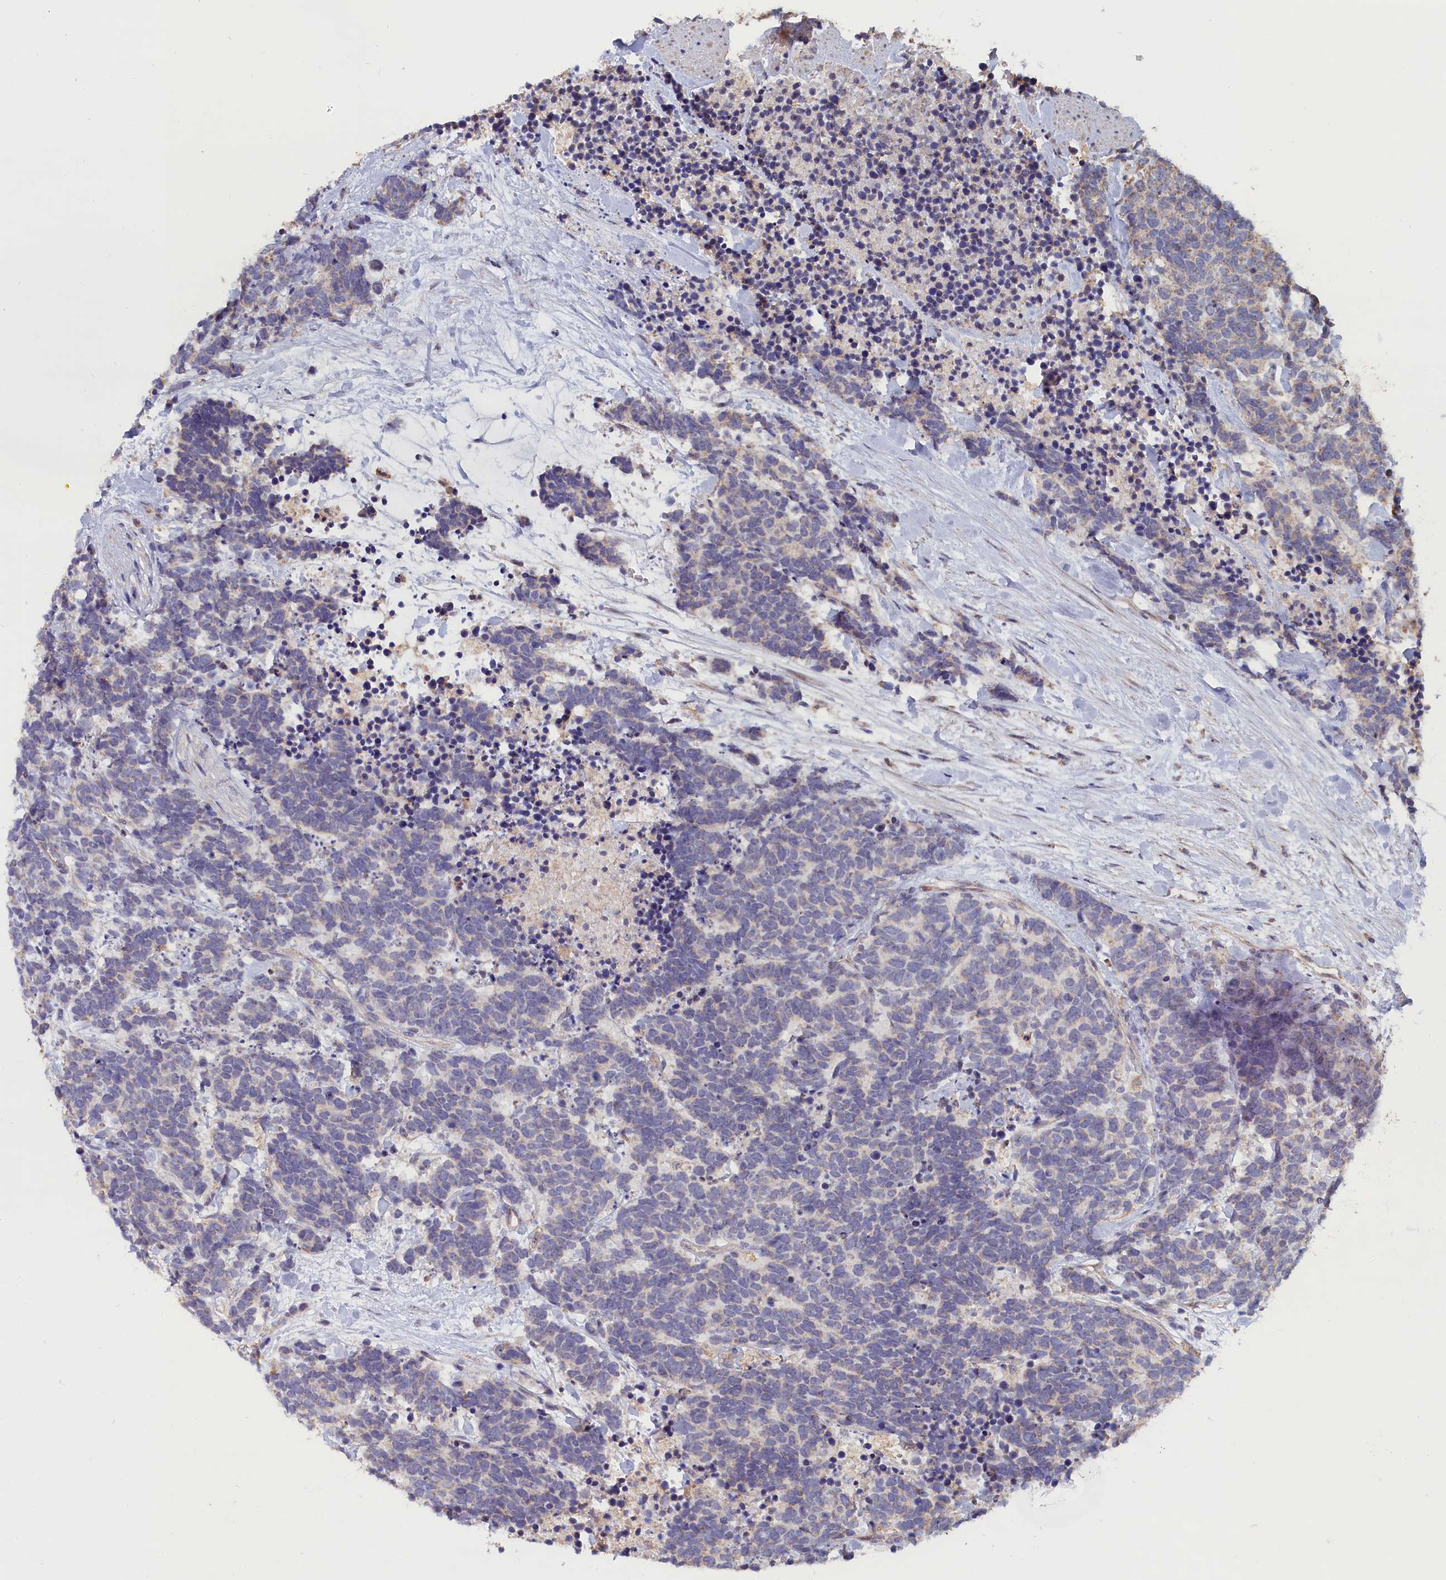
{"staining": {"intensity": "negative", "quantity": "none", "location": "none"}, "tissue": "carcinoid", "cell_type": "Tumor cells", "image_type": "cancer", "snomed": [{"axis": "morphology", "description": "Carcinoma, NOS"}, {"axis": "morphology", "description": "Carcinoid, malignant, NOS"}, {"axis": "topography", "description": "Prostate"}], "caption": "Micrograph shows no protein staining in tumor cells of carcinoid tissue.", "gene": "ZNF816", "patient": {"sex": "male", "age": 57}}